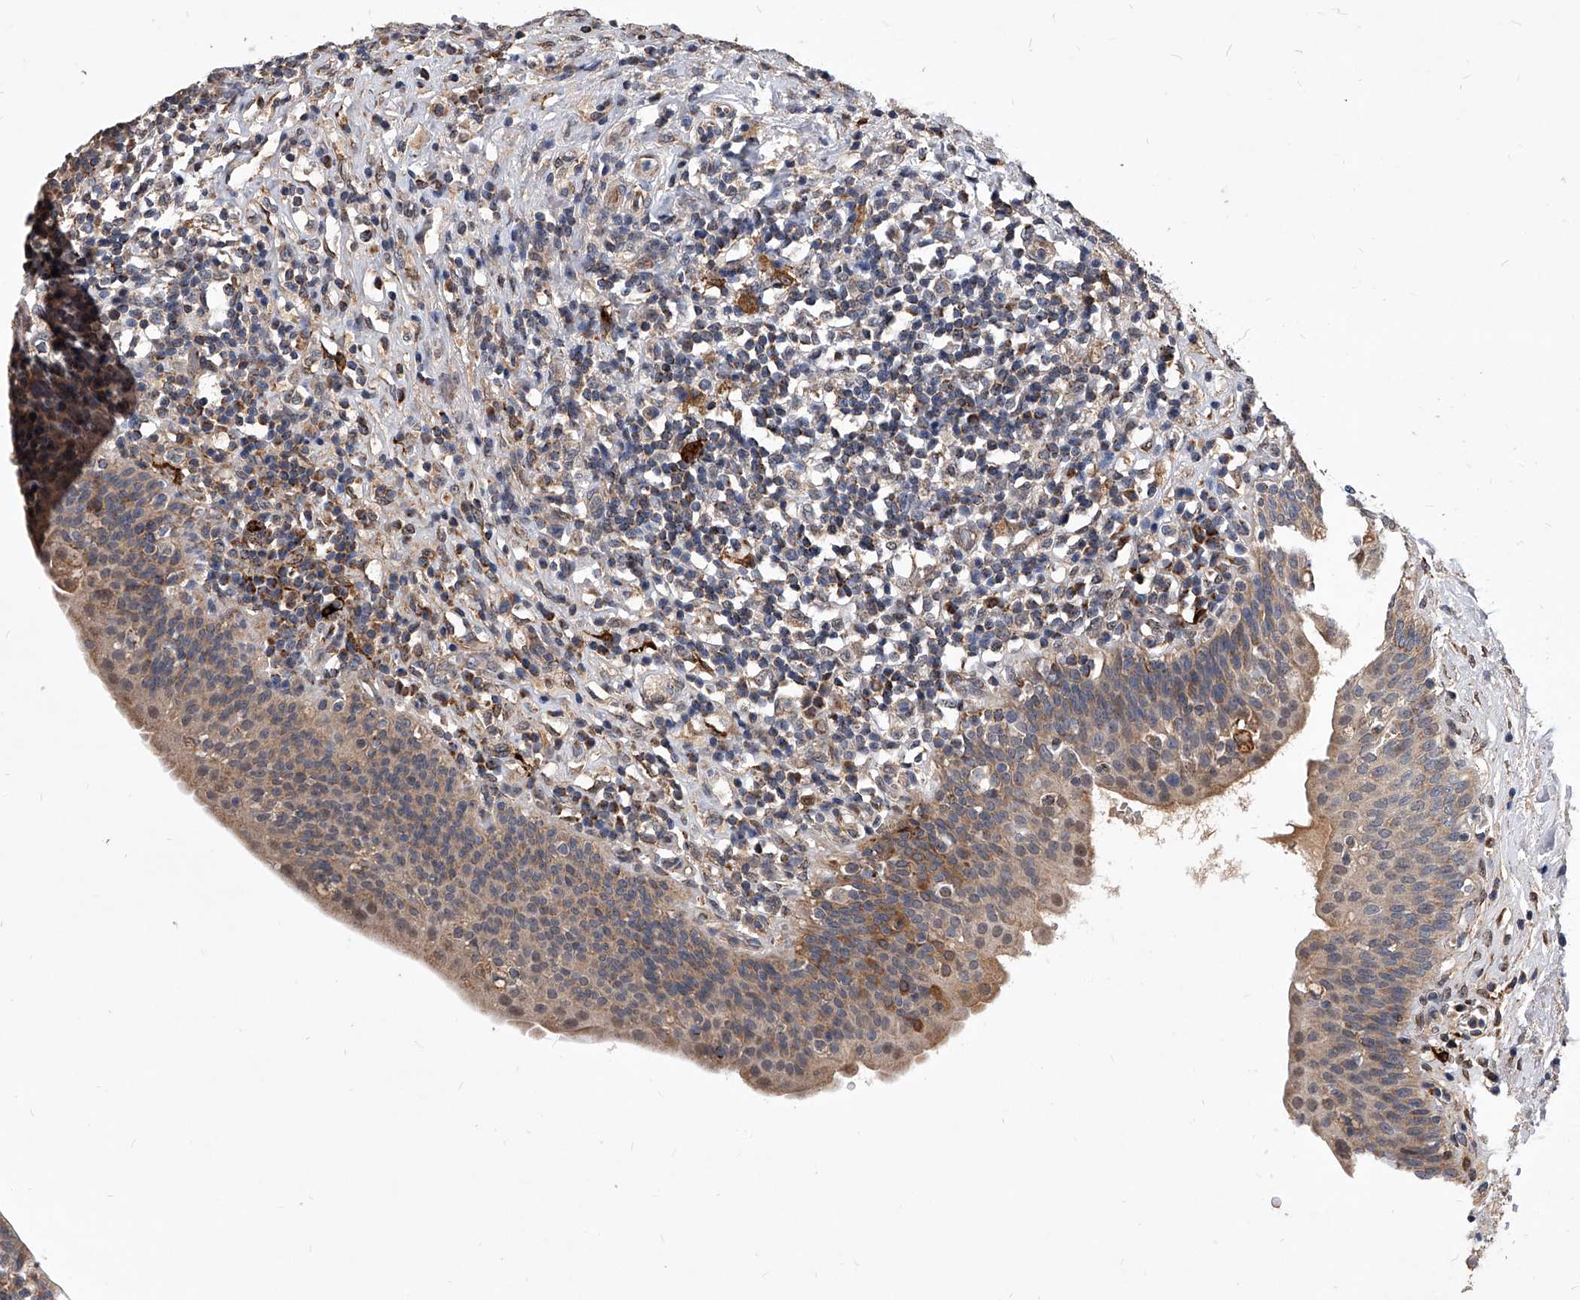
{"staining": {"intensity": "moderate", "quantity": "25%-75%", "location": "cytoplasmic/membranous"}, "tissue": "urinary bladder", "cell_type": "Urothelial cells", "image_type": "normal", "snomed": [{"axis": "morphology", "description": "Normal tissue, NOS"}, {"axis": "topography", "description": "Urinary bladder"}], "caption": "Immunohistochemistry (IHC) of normal human urinary bladder demonstrates medium levels of moderate cytoplasmic/membranous expression in approximately 25%-75% of urothelial cells. (brown staining indicates protein expression, while blue staining denotes nuclei).", "gene": "SOBP", "patient": {"sex": "male", "age": 83}}